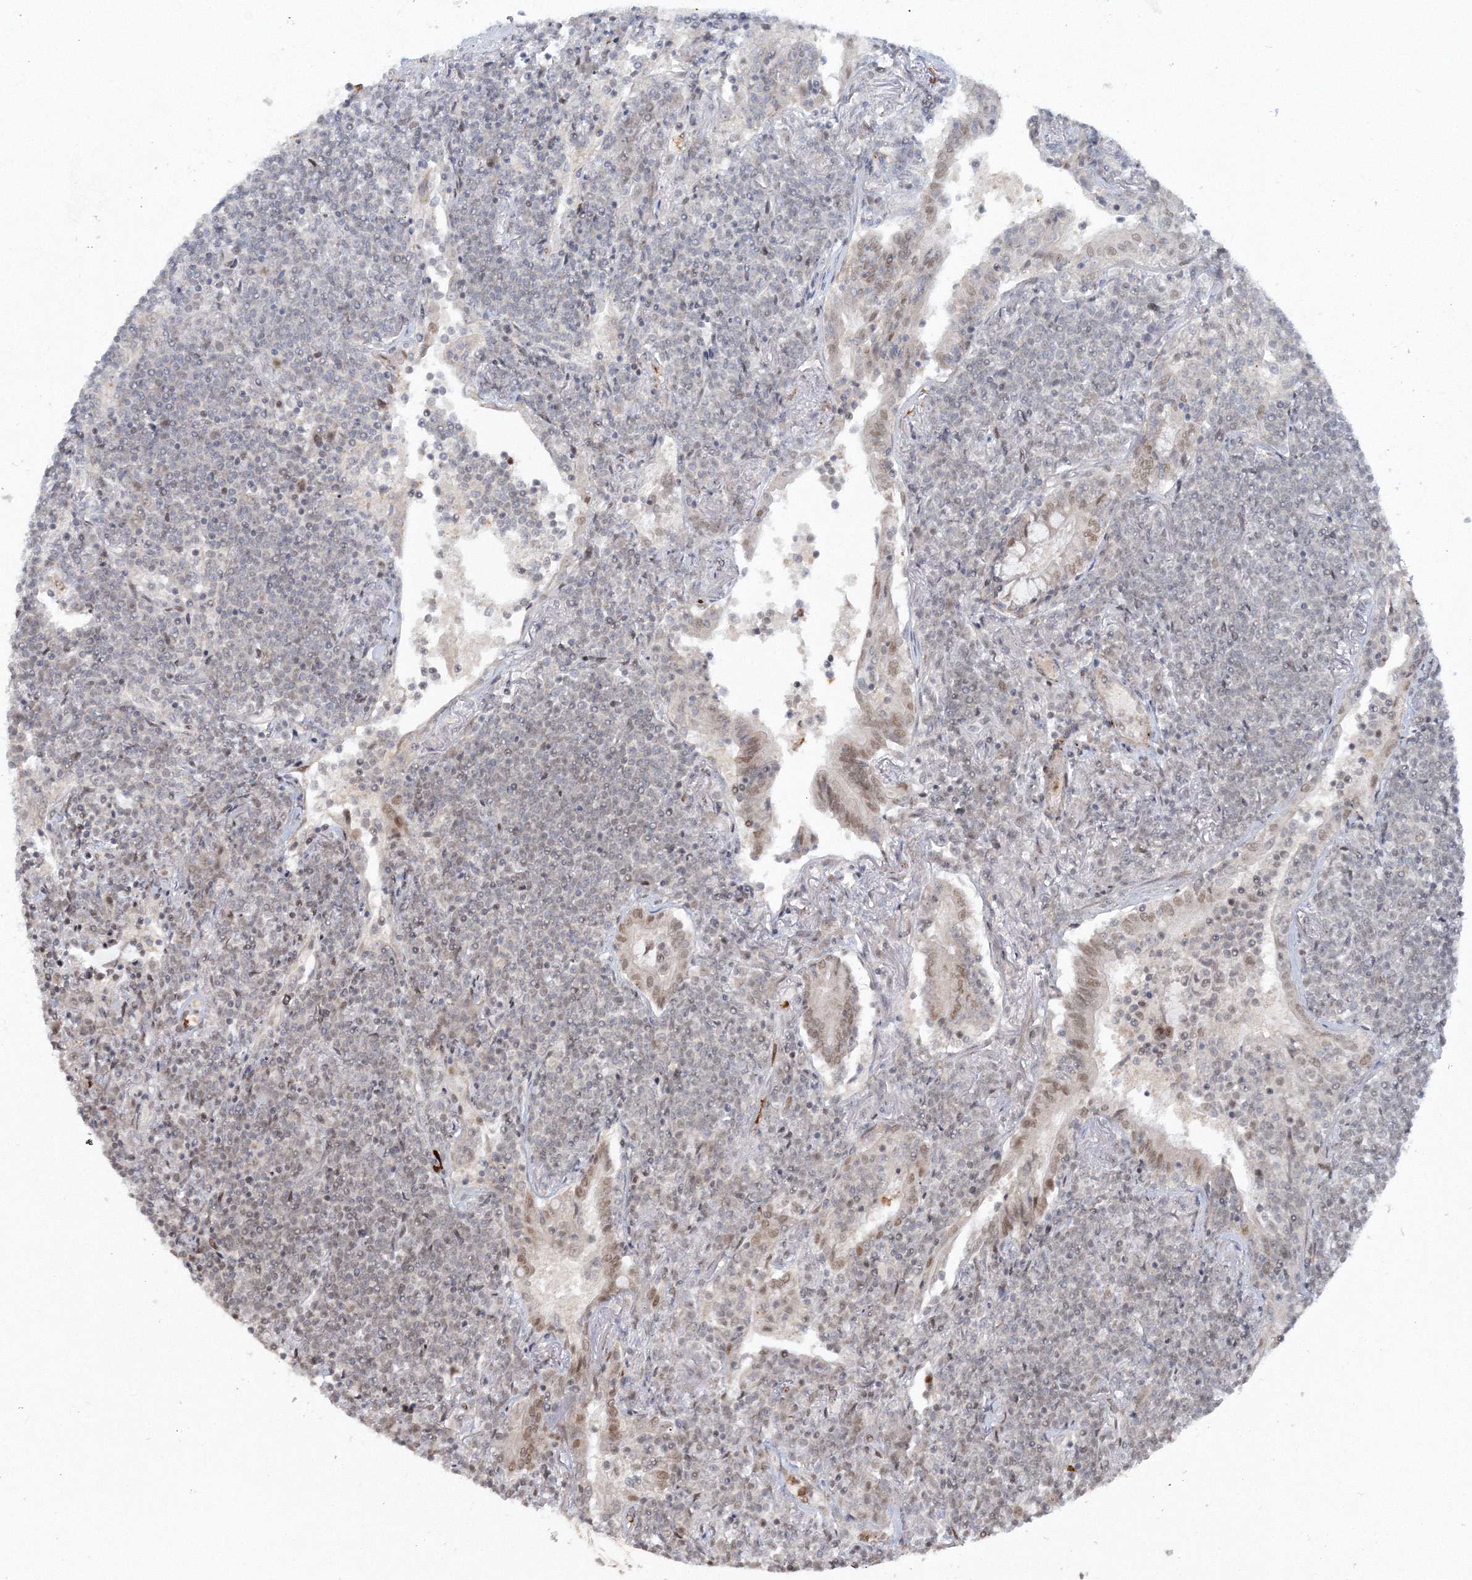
{"staining": {"intensity": "negative", "quantity": "none", "location": "none"}, "tissue": "lymphoma", "cell_type": "Tumor cells", "image_type": "cancer", "snomed": [{"axis": "morphology", "description": "Malignant lymphoma, non-Hodgkin's type, Low grade"}, {"axis": "topography", "description": "Lung"}], "caption": "Protein analysis of malignant lymphoma, non-Hodgkin's type (low-grade) demonstrates no significant positivity in tumor cells.", "gene": "C3orf33", "patient": {"sex": "female", "age": 71}}